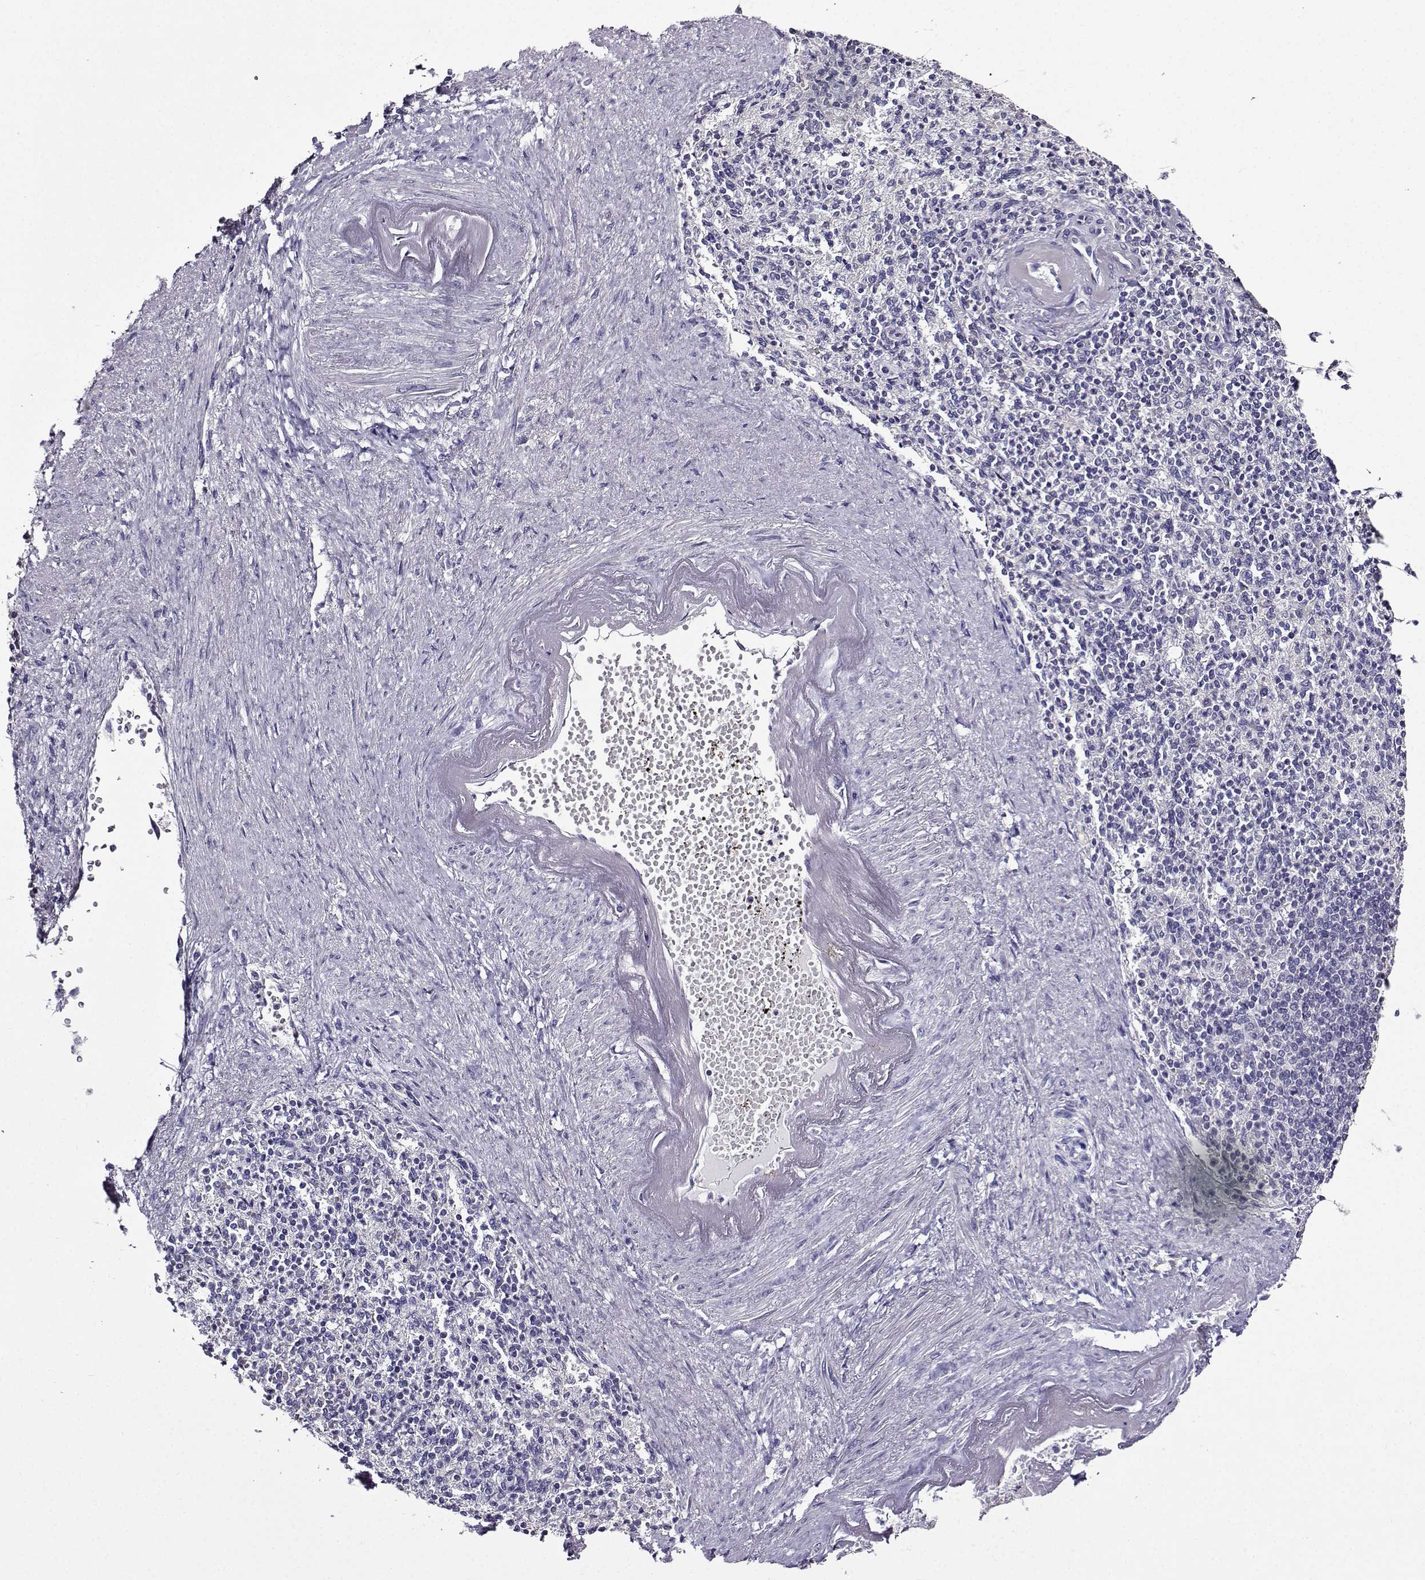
{"staining": {"intensity": "negative", "quantity": "none", "location": "none"}, "tissue": "spleen", "cell_type": "Cells in red pulp", "image_type": "normal", "snomed": [{"axis": "morphology", "description": "Normal tissue, NOS"}, {"axis": "topography", "description": "Spleen"}], "caption": "DAB immunohistochemical staining of benign spleen displays no significant staining in cells in red pulp.", "gene": "TMEM266", "patient": {"sex": "female", "age": 74}}